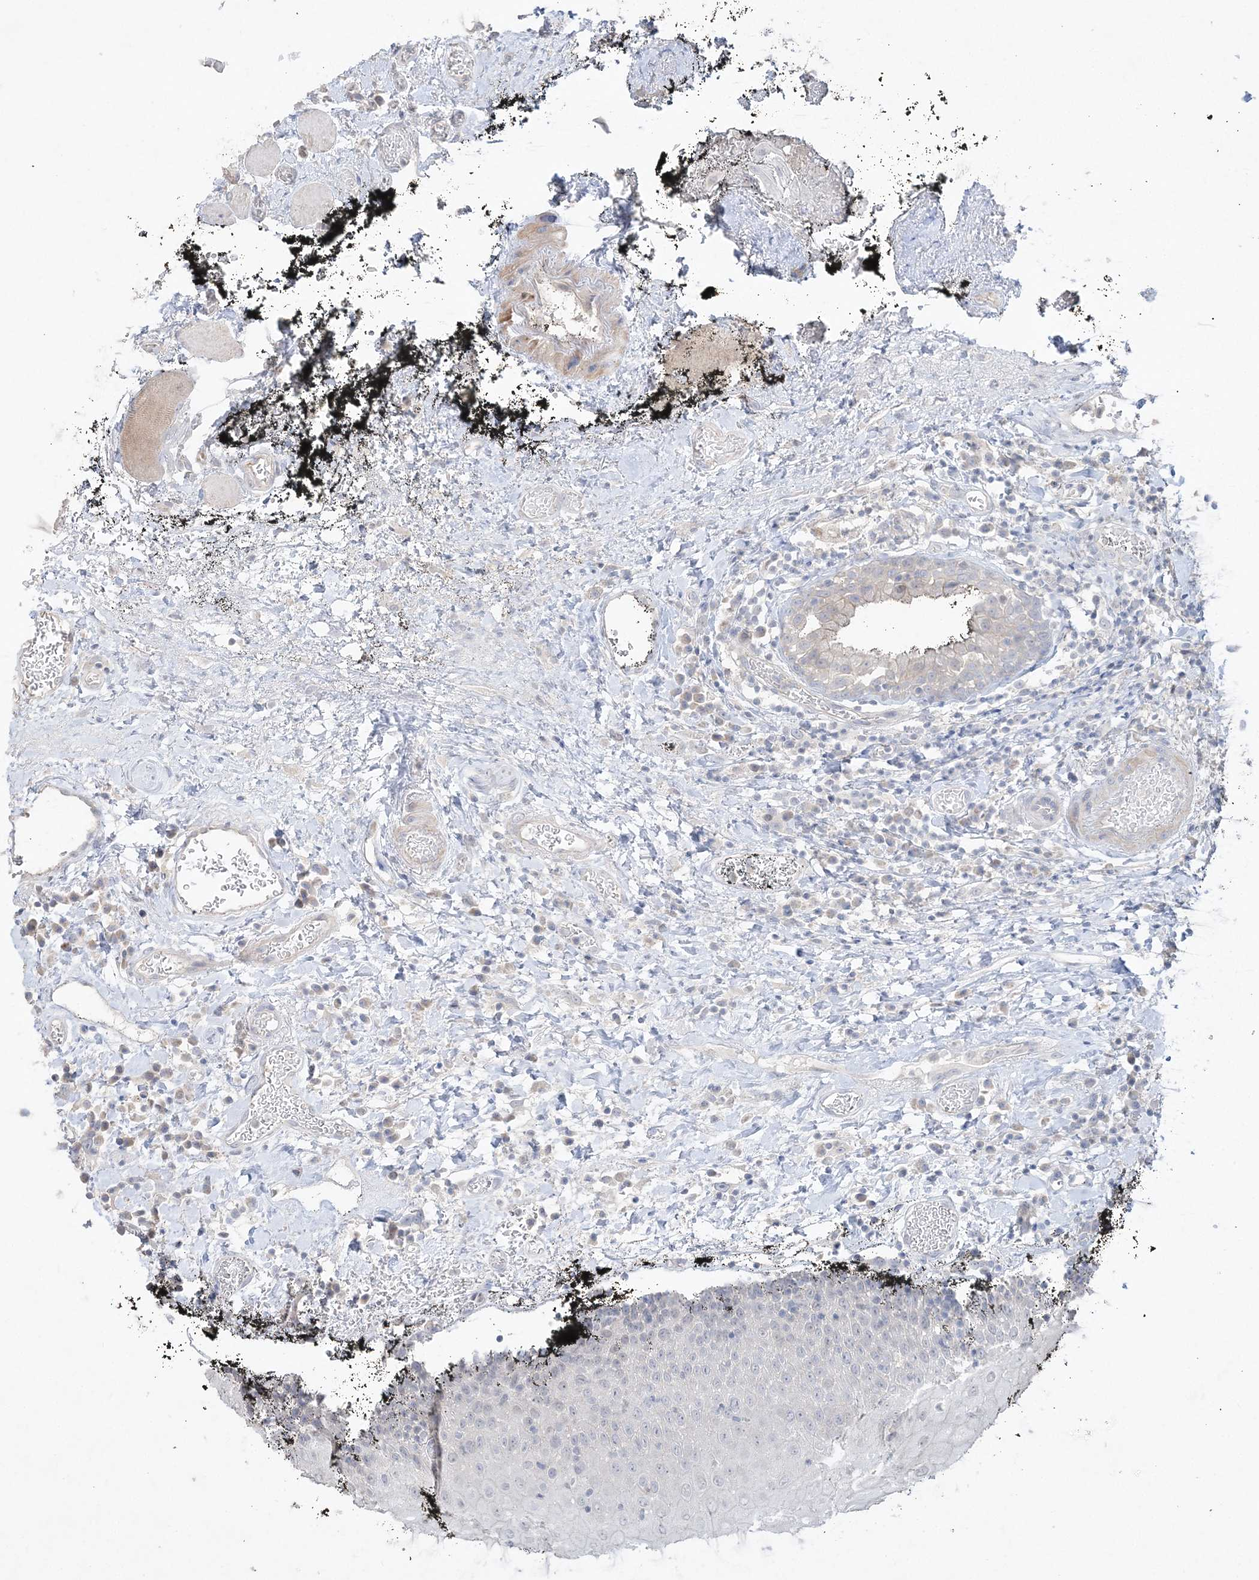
{"staining": {"intensity": "negative", "quantity": "none", "location": "none"}, "tissue": "oral mucosa", "cell_type": "Squamous epithelial cells", "image_type": "normal", "snomed": [{"axis": "morphology", "description": "Normal tissue, NOS"}, {"axis": "topography", "description": "Oral tissue"}], "caption": "This is a image of immunohistochemistry (IHC) staining of benign oral mucosa, which shows no expression in squamous epithelial cells.", "gene": "SH3BP4", "patient": {"sex": "male", "age": 74}}